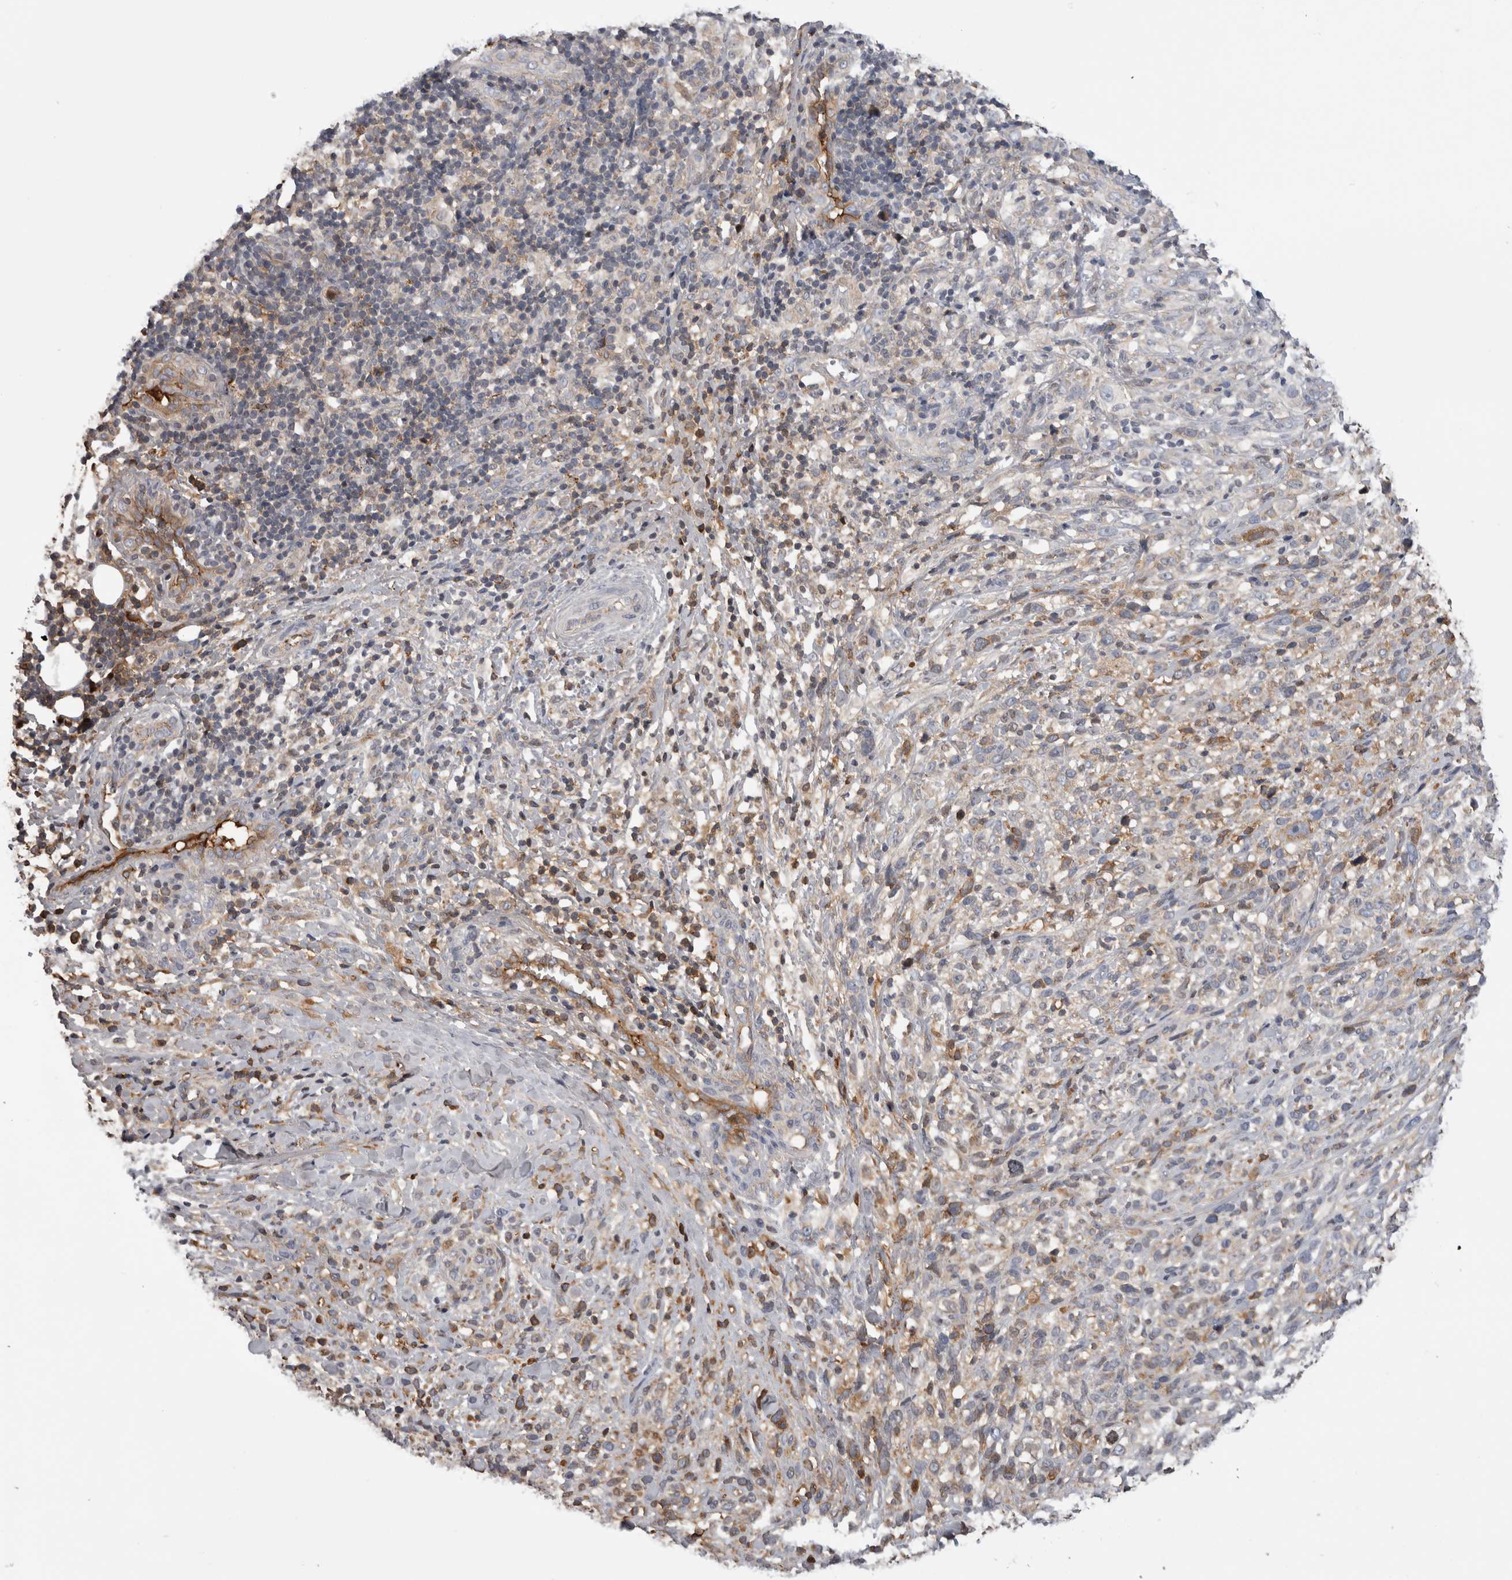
{"staining": {"intensity": "weak", "quantity": "25%-75%", "location": "cytoplasmic/membranous"}, "tissue": "melanoma", "cell_type": "Tumor cells", "image_type": "cancer", "snomed": [{"axis": "morphology", "description": "Malignant melanoma, NOS"}, {"axis": "topography", "description": "Skin"}], "caption": "Immunohistochemical staining of human melanoma displays low levels of weak cytoplasmic/membranous protein expression in about 25%-75% of tumor cells.", "gene": "TBCE", "patient": {"sex": "female", "age": 55}}